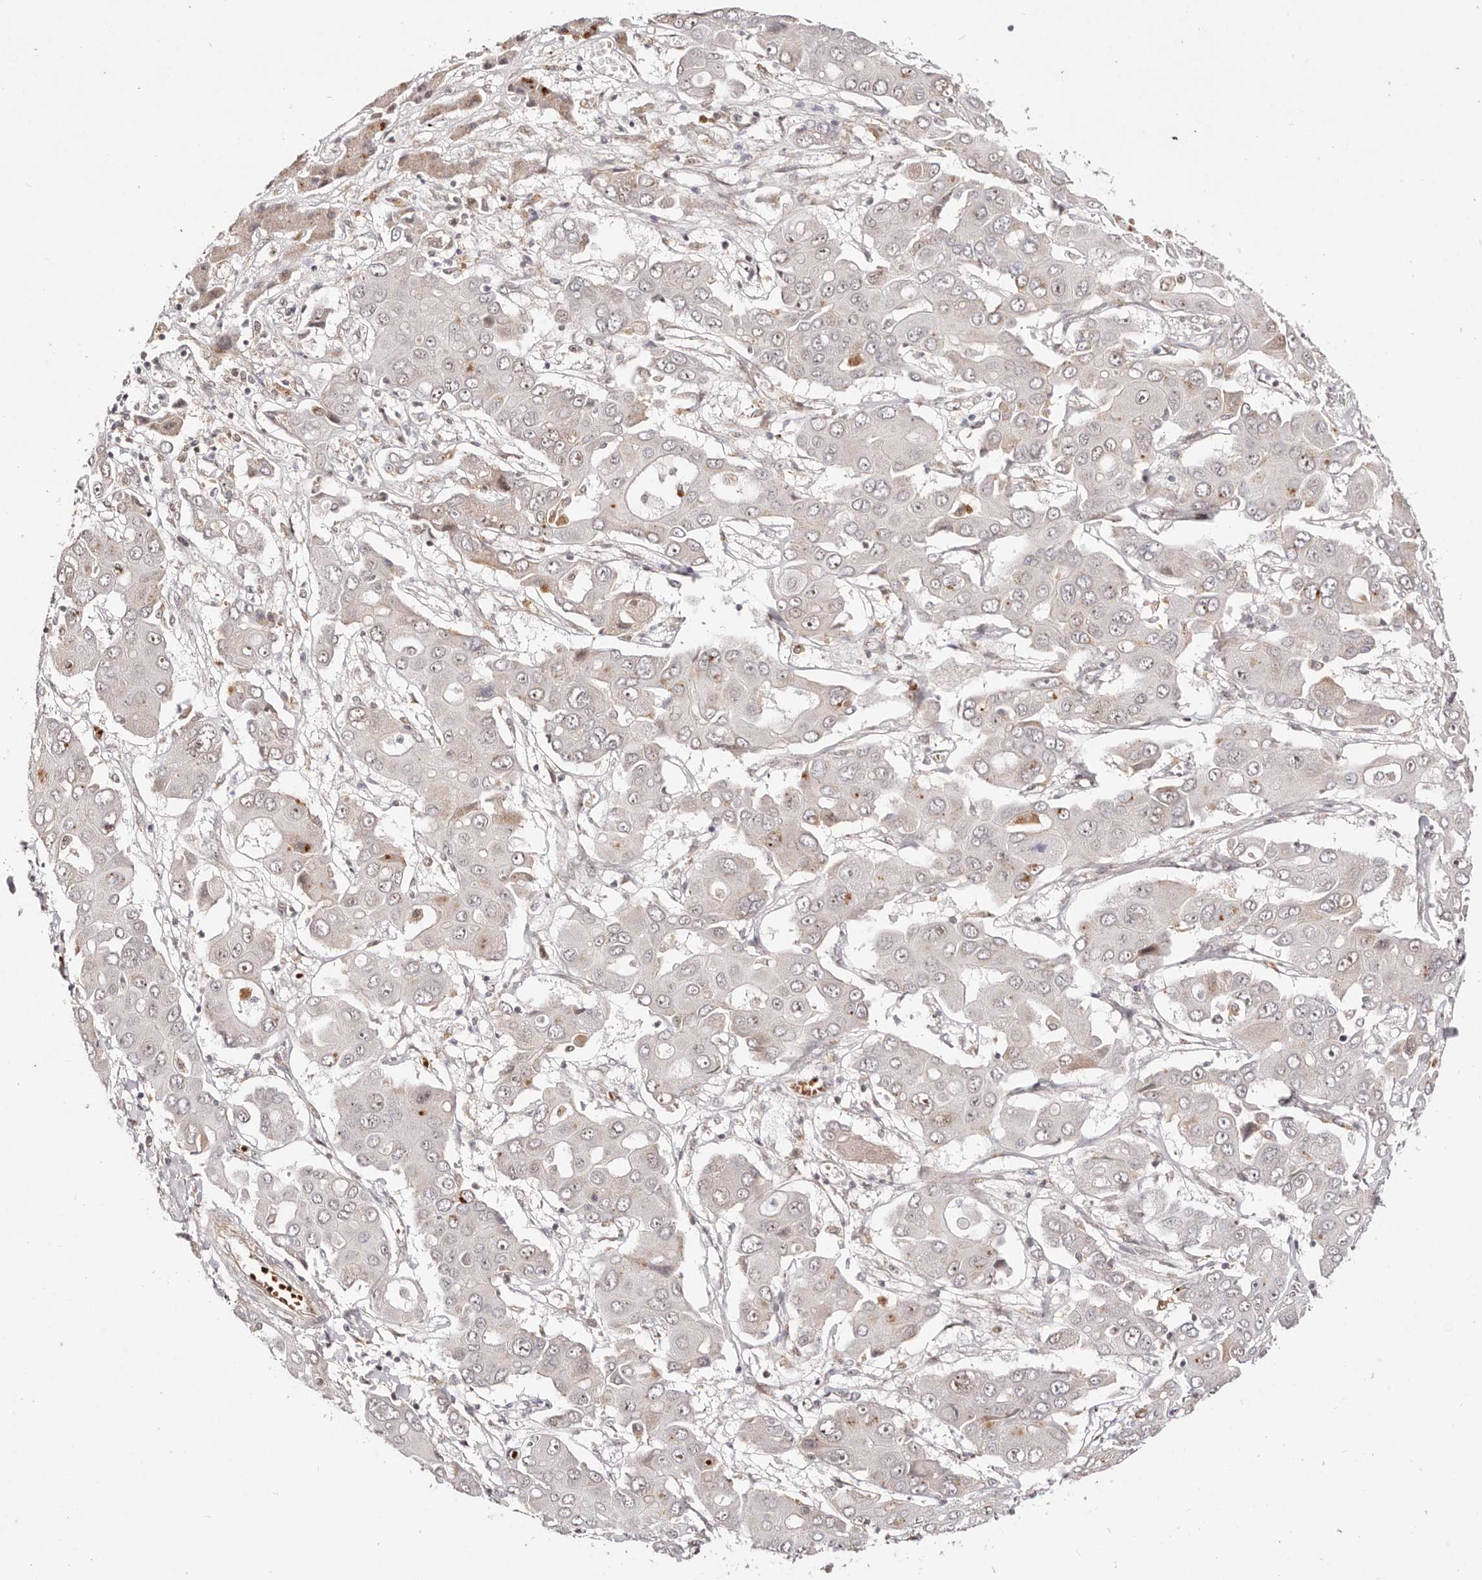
{"staining": {"intensity": "negative", "quantity": "none", "location": "none"}, "tissue": "liver cancer", "cell_type": "Tumor cells", "image_type": "cancer", "snomed": [{"axis": "morphology", "description": "Cholangiocarcinoma"}, {"axis": "topography", "description": "Liver"}], "caption": "Liver cholangiocarcinoma was stained to show a protein in brown. There is no significant positivity in tumor cells.", "gene": "WRN", "patient": {"sex": "male", "age": 67}}